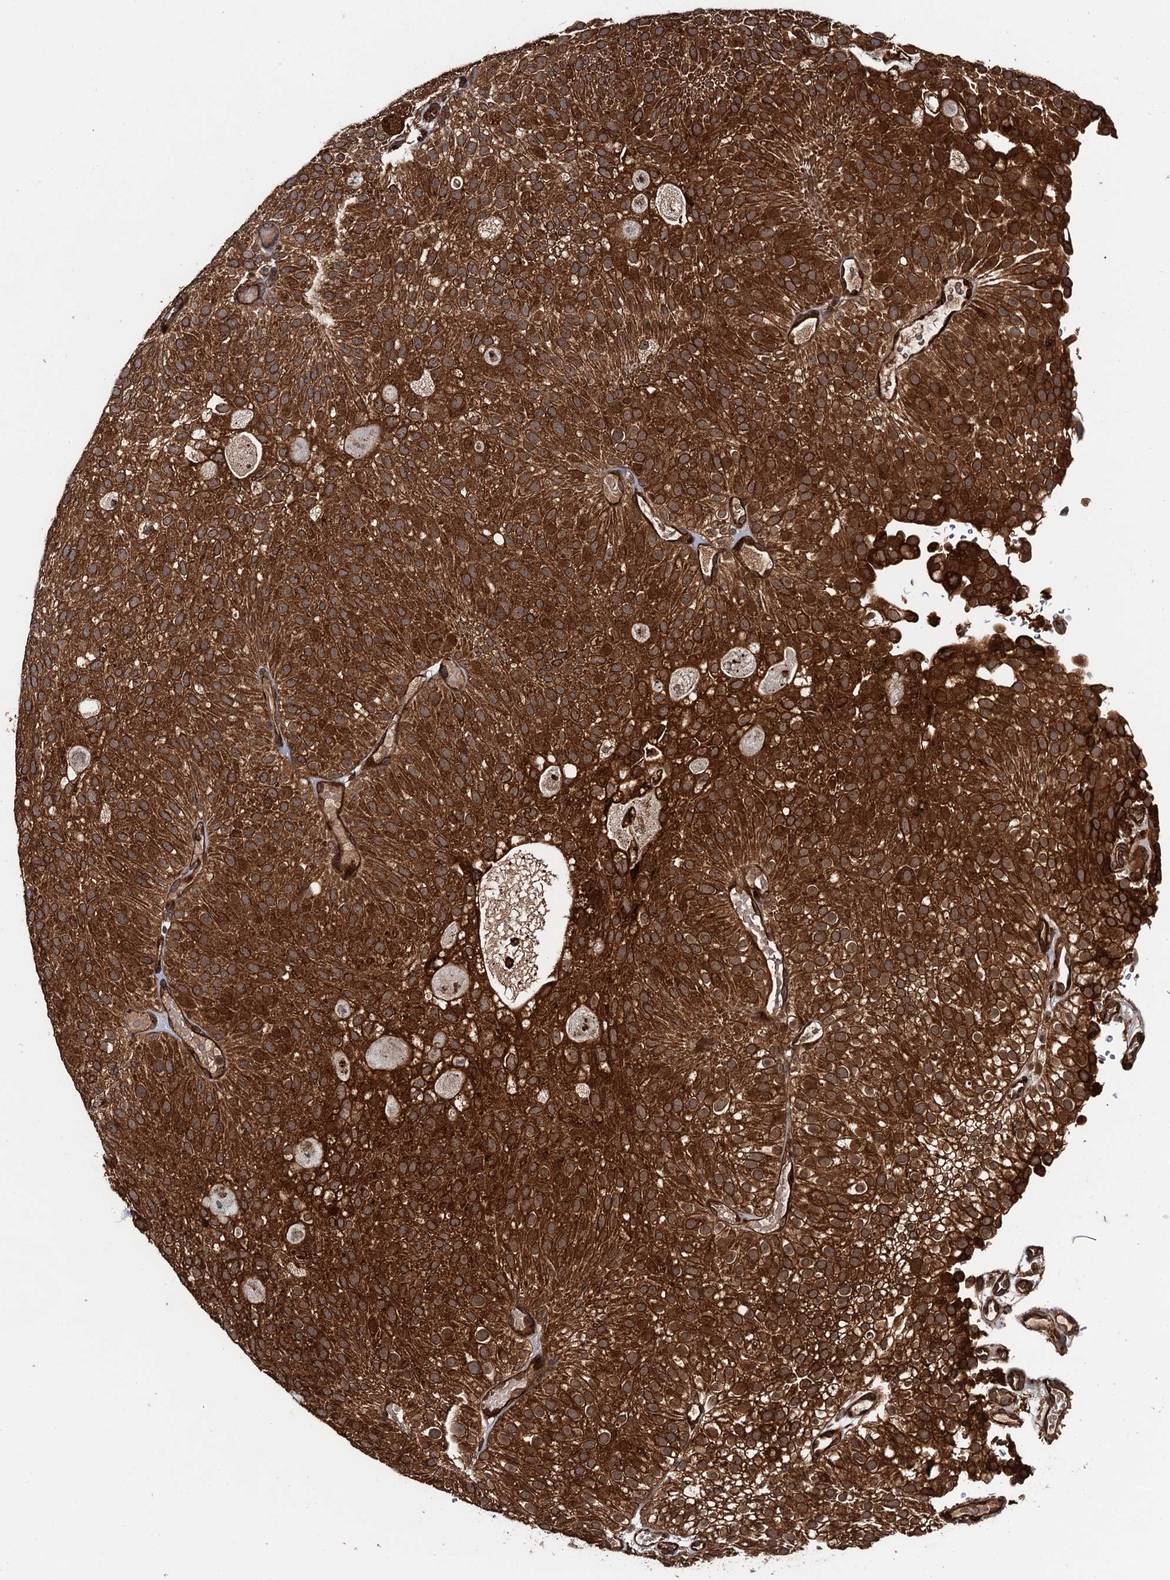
{"staining": {"intensity": "strong", "quantity": ">75%", "location": "cytoplasmic/membranous"}, "tissue": "urothelial cancer", "cell_type": "Tumor cells", "image_type": "cancer", "snomed": [{"axis": "morphology", "description": "Urothelial carcinoma, Low grade"}, {"axis": "topography", "description": "Urinary bladder"}], "caption": "This is an image of immunohistochemistry (IHC) staining of low-grade urothelial carcinoma, which shows strong staining in the cytoplasmic/membranous of tumor cells.", "gene": "BORA", "patient": {"sex": "male", "age": 78}}